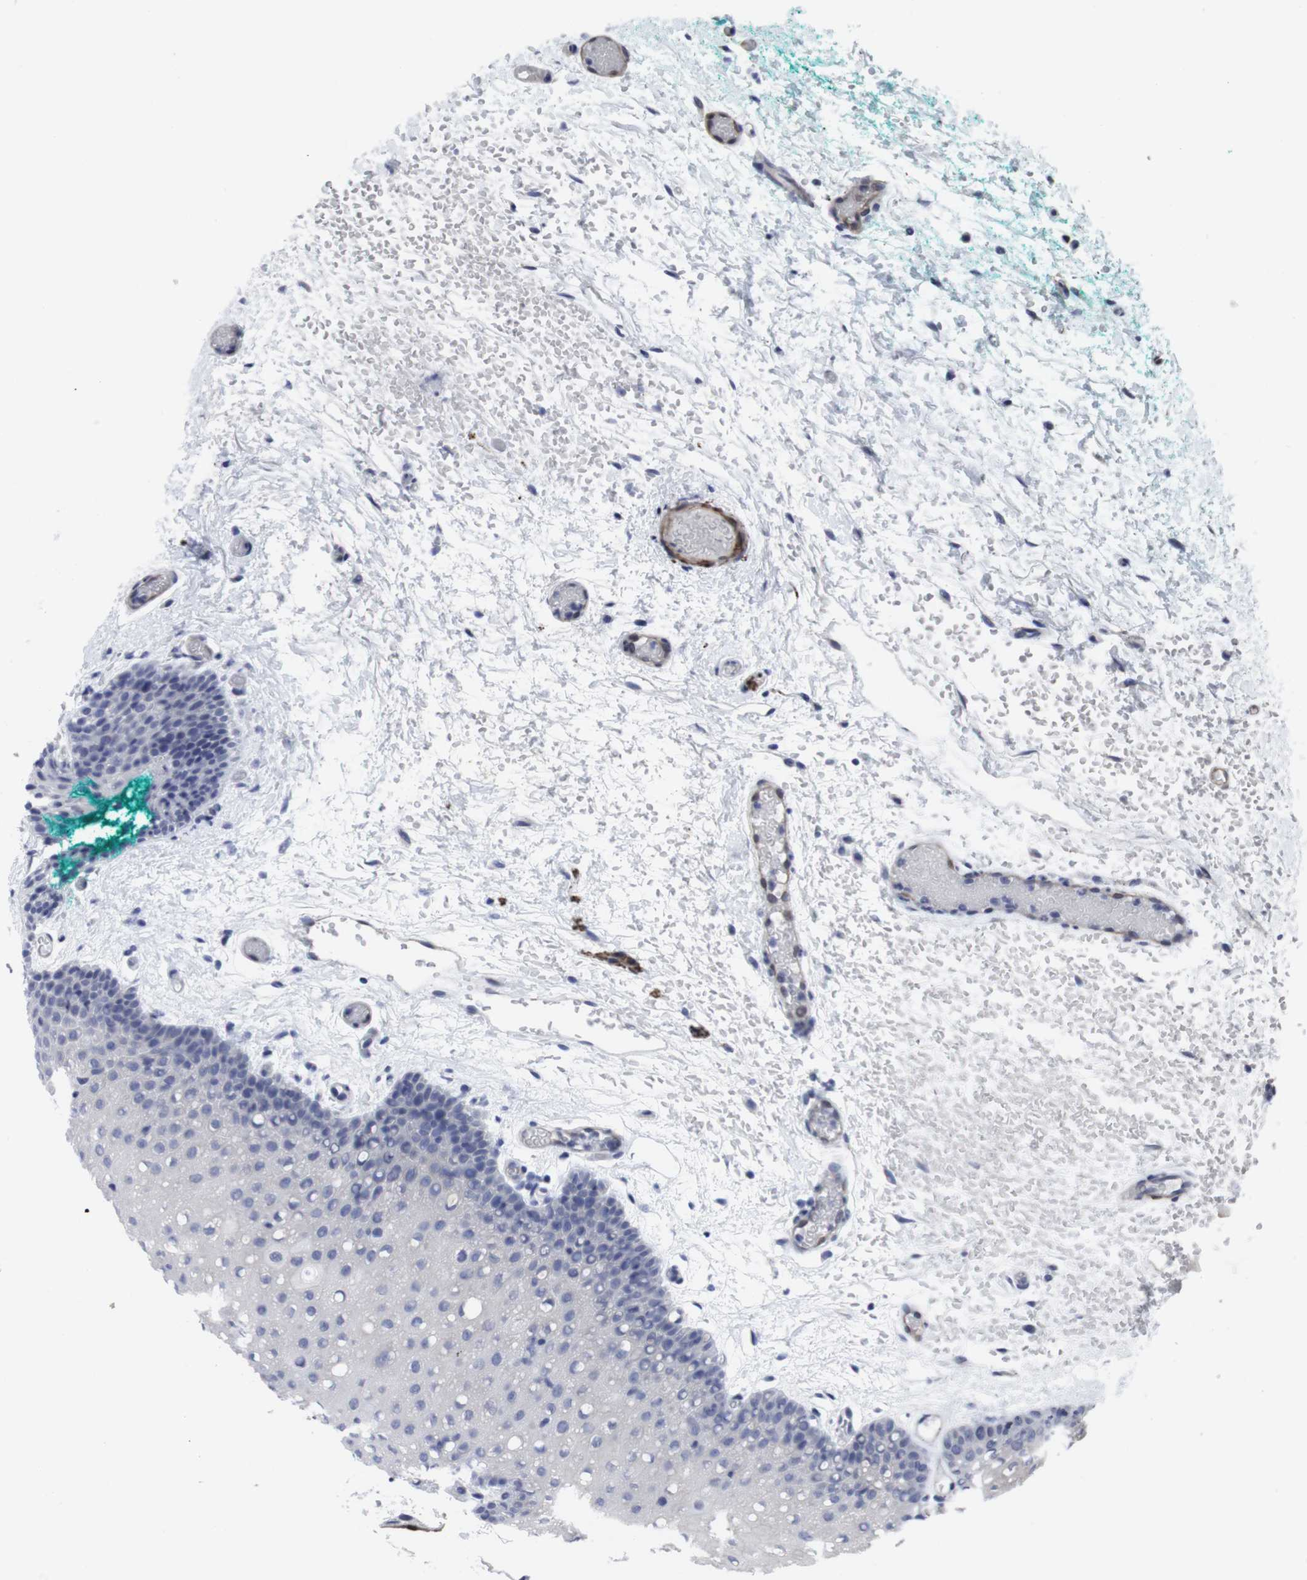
{"staining": {"intensity": "negative", "quantity": "none", "location": "none"}, "tissue": "oral mucosa", "cell_type": "Squamous epithelial cells", "image_type": "normal", "snomed": [{"axis": "morphology", "description": "Normal tissue, NOS"}, {"axis": "morphology", "description": "Squamous cell carcinoma, NOS"}, {"axis": "topography", "description": "Oral tissue"}, {"axis": "topography", "description": "Salivary gland"}, {"axis": "topography", "description": "Head-Neck"}], "caption": "Squamous epithelial cells show no significant positivity in normal oral mucosa.", "gene": "SNCG", "patient": {"sex": "female", "age": 62}}